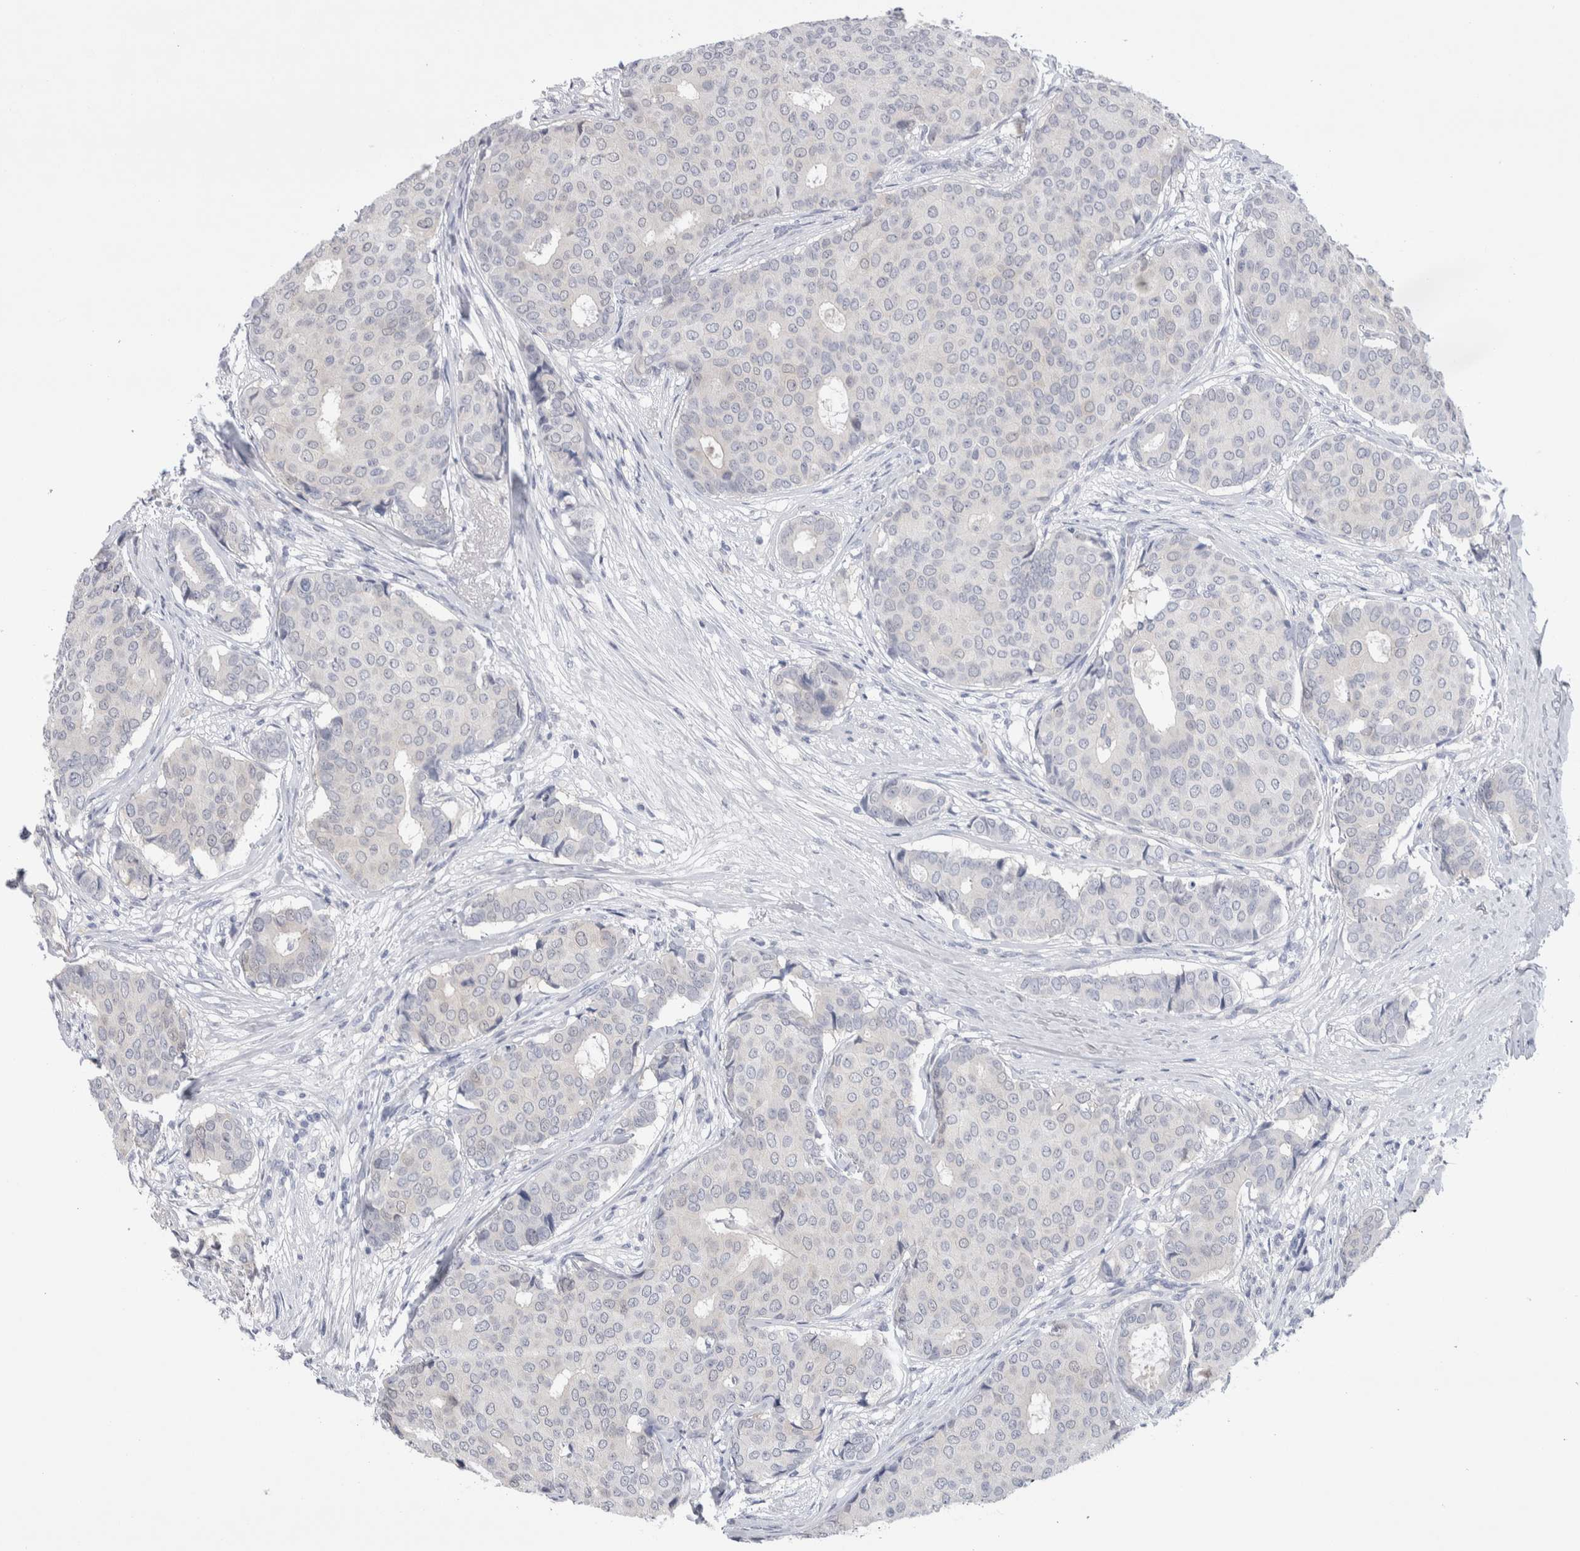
{"staining": {"intensity": "negative", "quantity": "none", "location": "none"}, "tissue": "breast cancer", "cell_type": "Tumor cells", "image_type": "cancer", "snomed": [{"axis": "morphology", "description": "Duct carcinoma"}, {"axis": "topography", "description": "Breast"}], "caption": "High magnification brightfield microscopy of breast cancer (invasive ductal carcinoma) stained with DAB (brown) and counterstained with hematoxylin (blue): tumor cells show no significant staining.", "gene": "LURAP1L", "patient": {"sex": "female", "age": 75}}